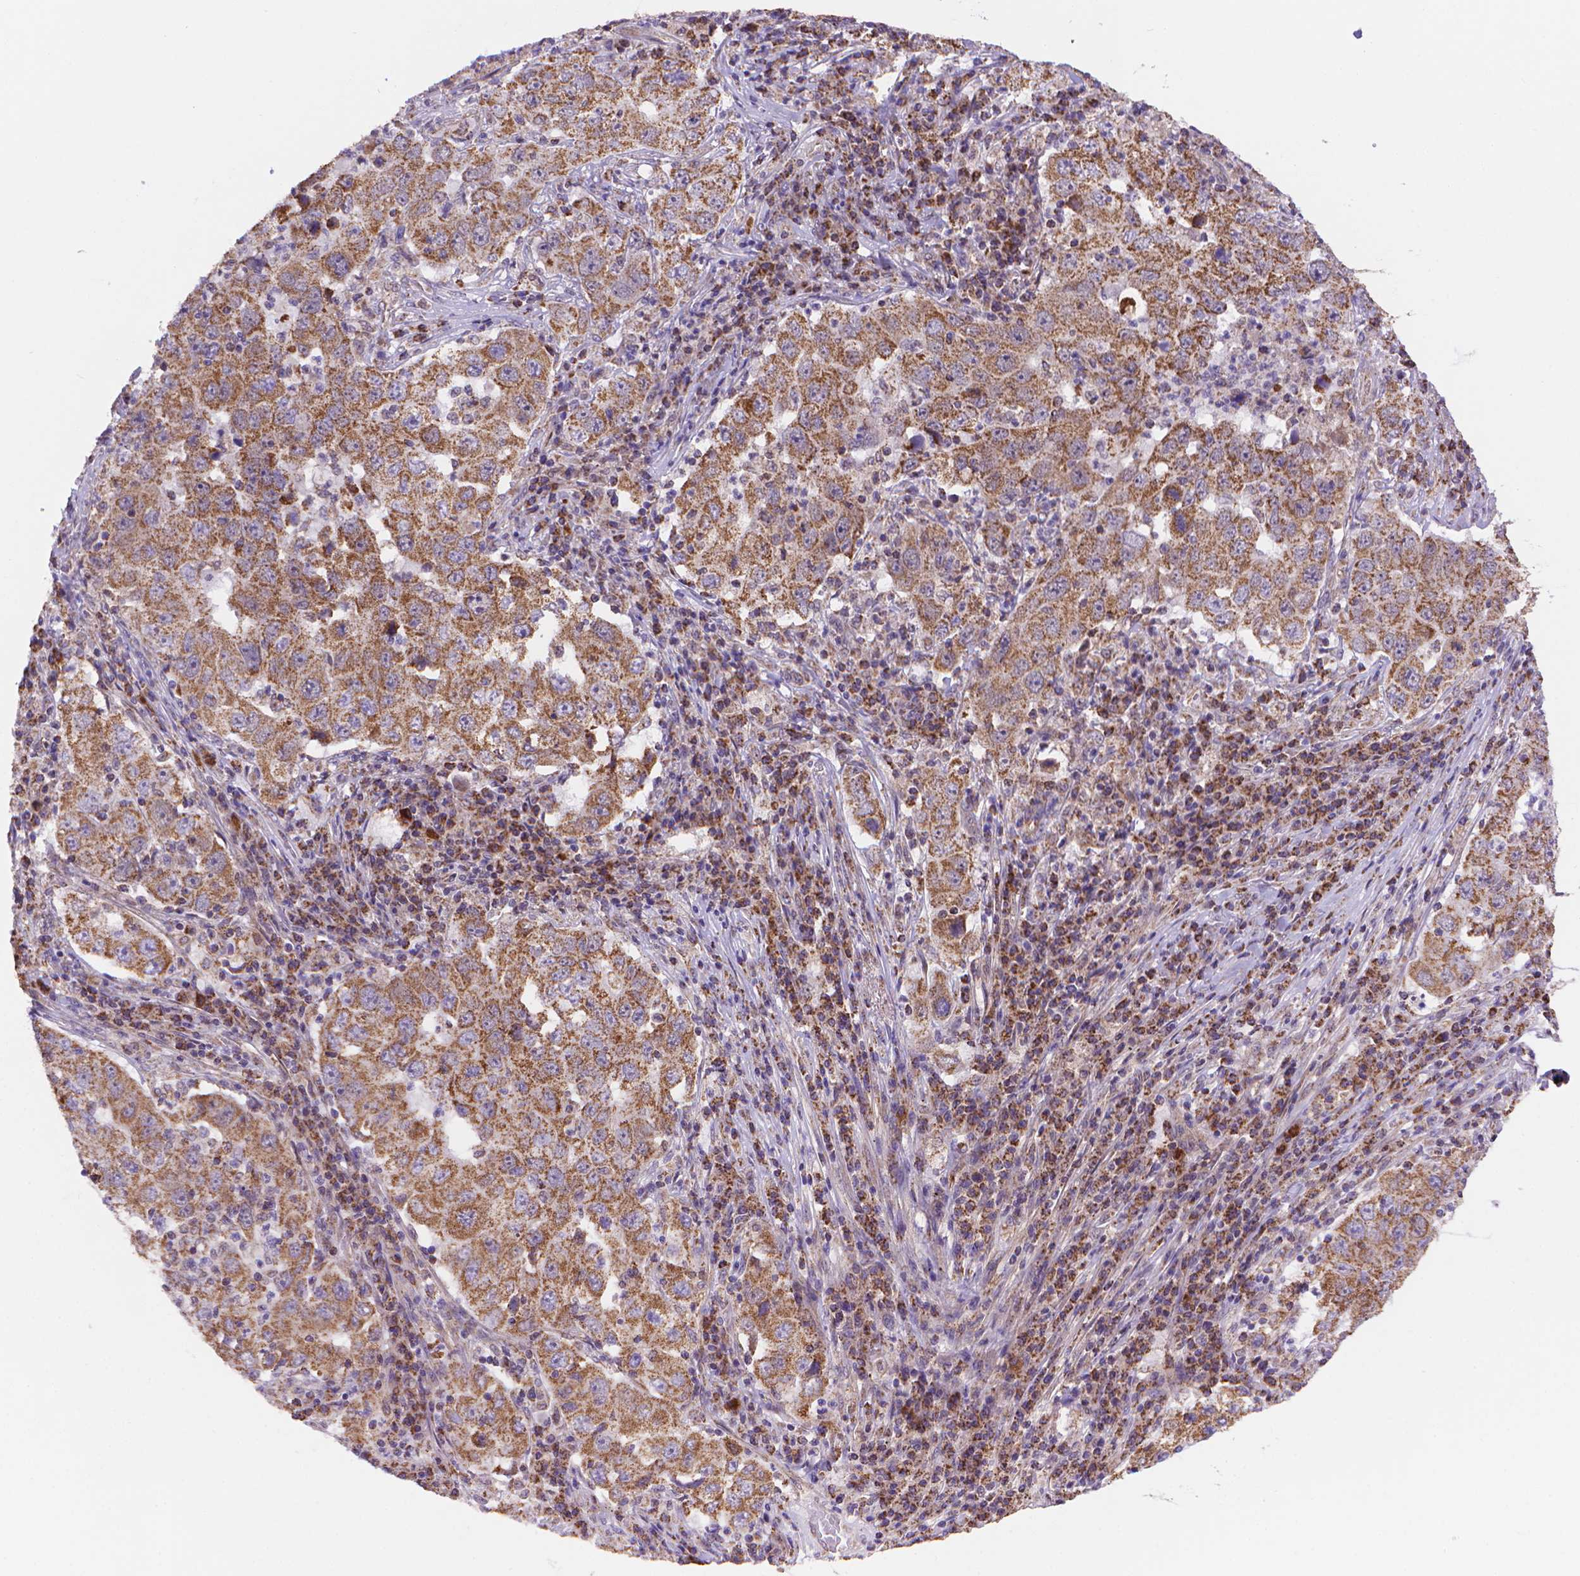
{"staining": {"intensity": "moderate", "quantity": ">75%", "location": "cytoplasmic/membranous"}, "tissue": "lung cancer", "cell_type": "Tumor cells", "image_type": "cancer", "snomed": [{"axis": "morphology", "description": "Adenocarcinoma, NOS"}, {"axis": "topography", "description": "Lung"}], "caption": "A high-resolution histopathology image shows immunohistochemistry staining of lung cancer, which reveals moderate cytoplasmic/membranous positivity in approximately >75% of tumor cells.", "gene": "CYYR1", "patient": {"sex": "male", "age": 73}}